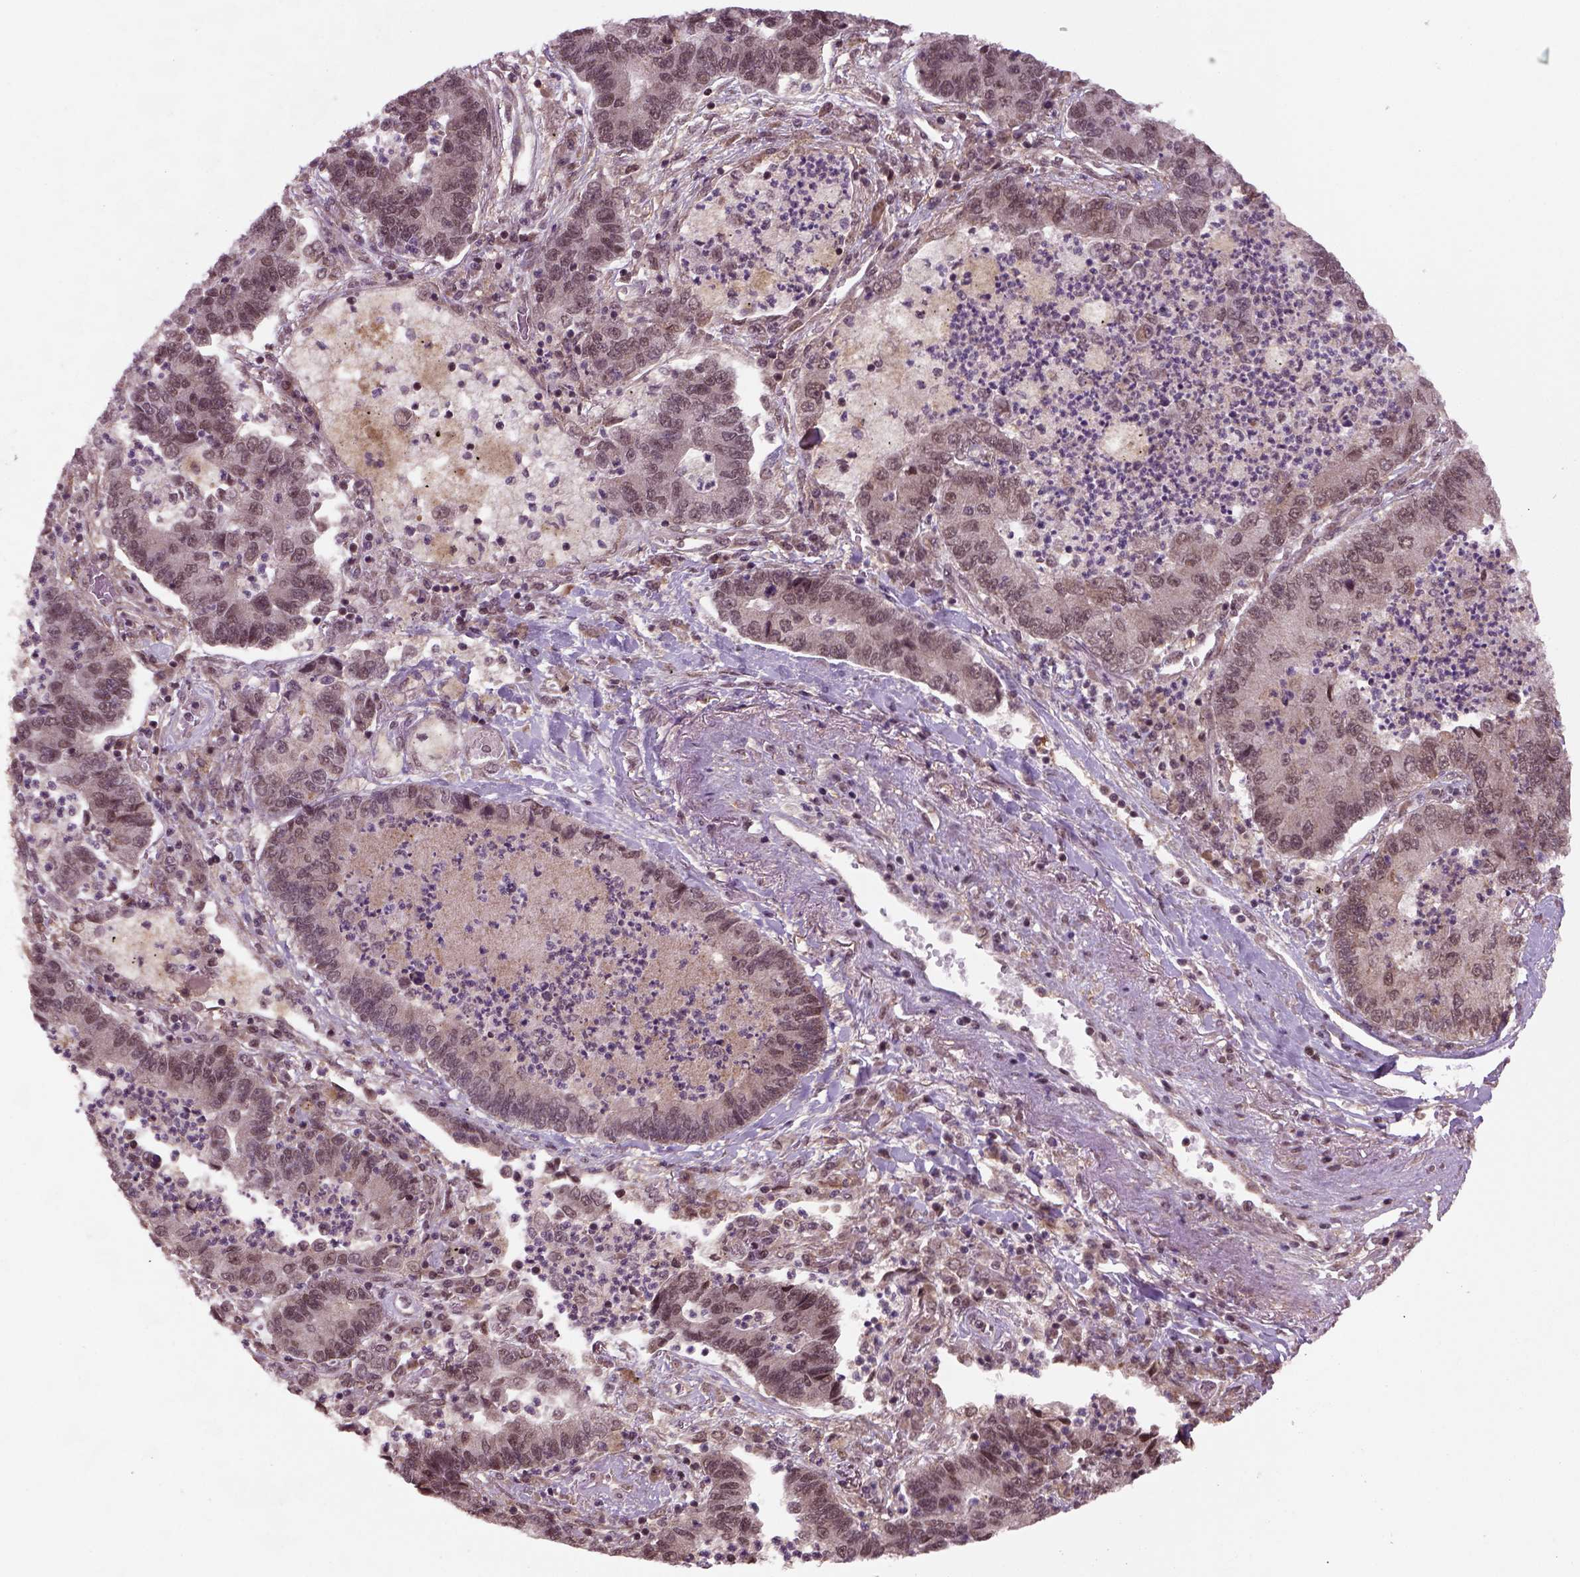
{"staining": {"intensity": "weak", "quantity": ">75%", "location": "cytoplasmic/membranous,nuclear"}, "tissue": "lung cancer", "cell_type": "Tumor cells", "image_type": "cancer", "snomed": [{"axis": "morphology", "description": "Adenocarcinoma, NOS"}, {"axis": "topography", "description": "Lung"}], "caption": "IHC of lung cancer exhibits low levels of weak cytoplasmic/membranous and nuclear staining in approximately >75% of tumor cells.", "gene": "NUDT9", "patient": {"sex": "female", "age": 57}}